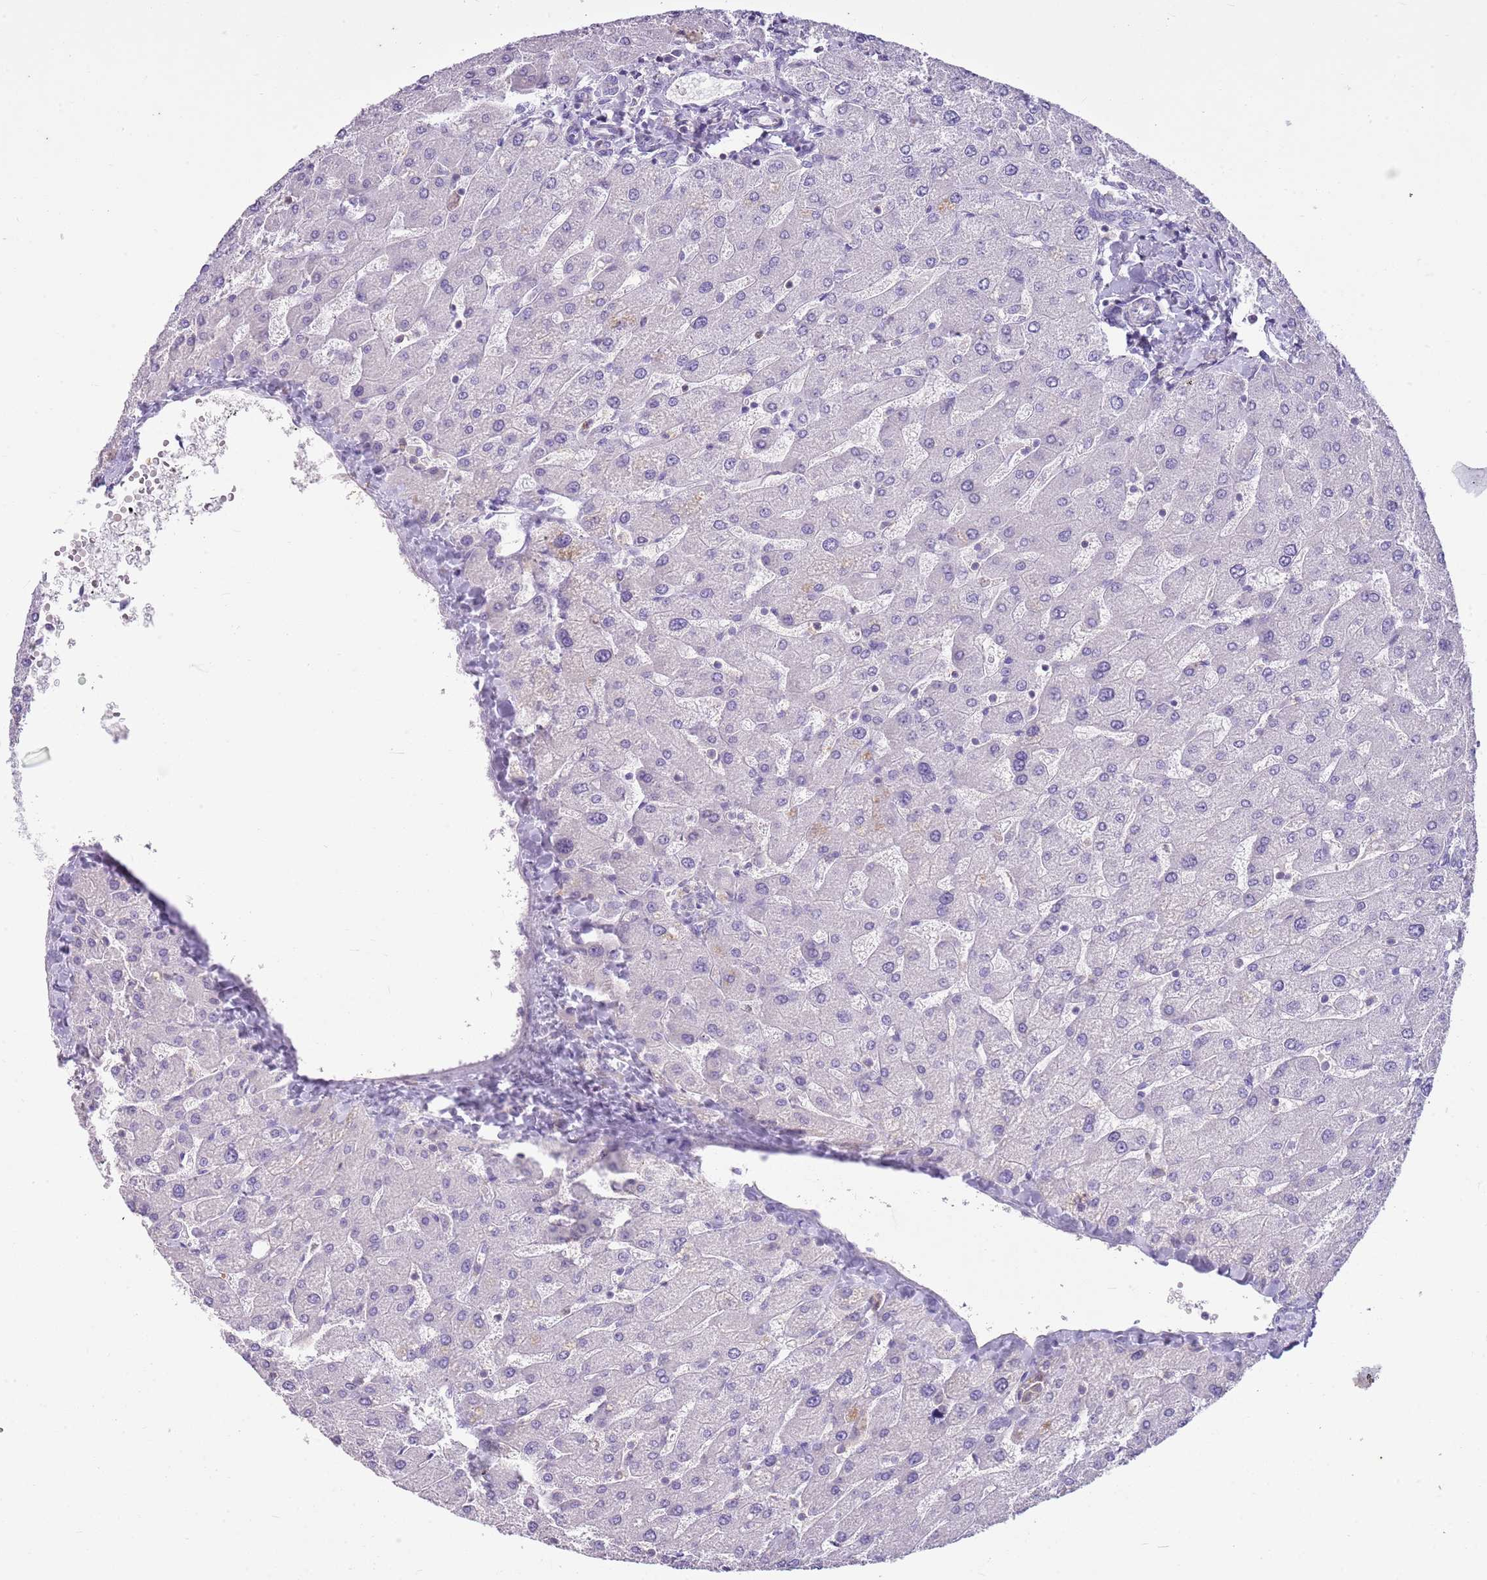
{"staining": {"intensity": "negative", "quantity": "none", "location": "none"}, "tissue": "liver", "cell_type": "Cholangiocytes", "image_type": "normal", "snomed": [{"axis": "morphology", "description": "Normal tissue, NOS"}, {"axis": "topography", "description": "Liver"}], "caption": "Immunohistochemistry photomicrograph of normal liver: human liver stained with DAB (3,3'-diaminobenzidine) shows no significant protein positivity in cholangiocytes.", "gene": "CNPPD1", "patient": {"sex": "male", "age": 55}}